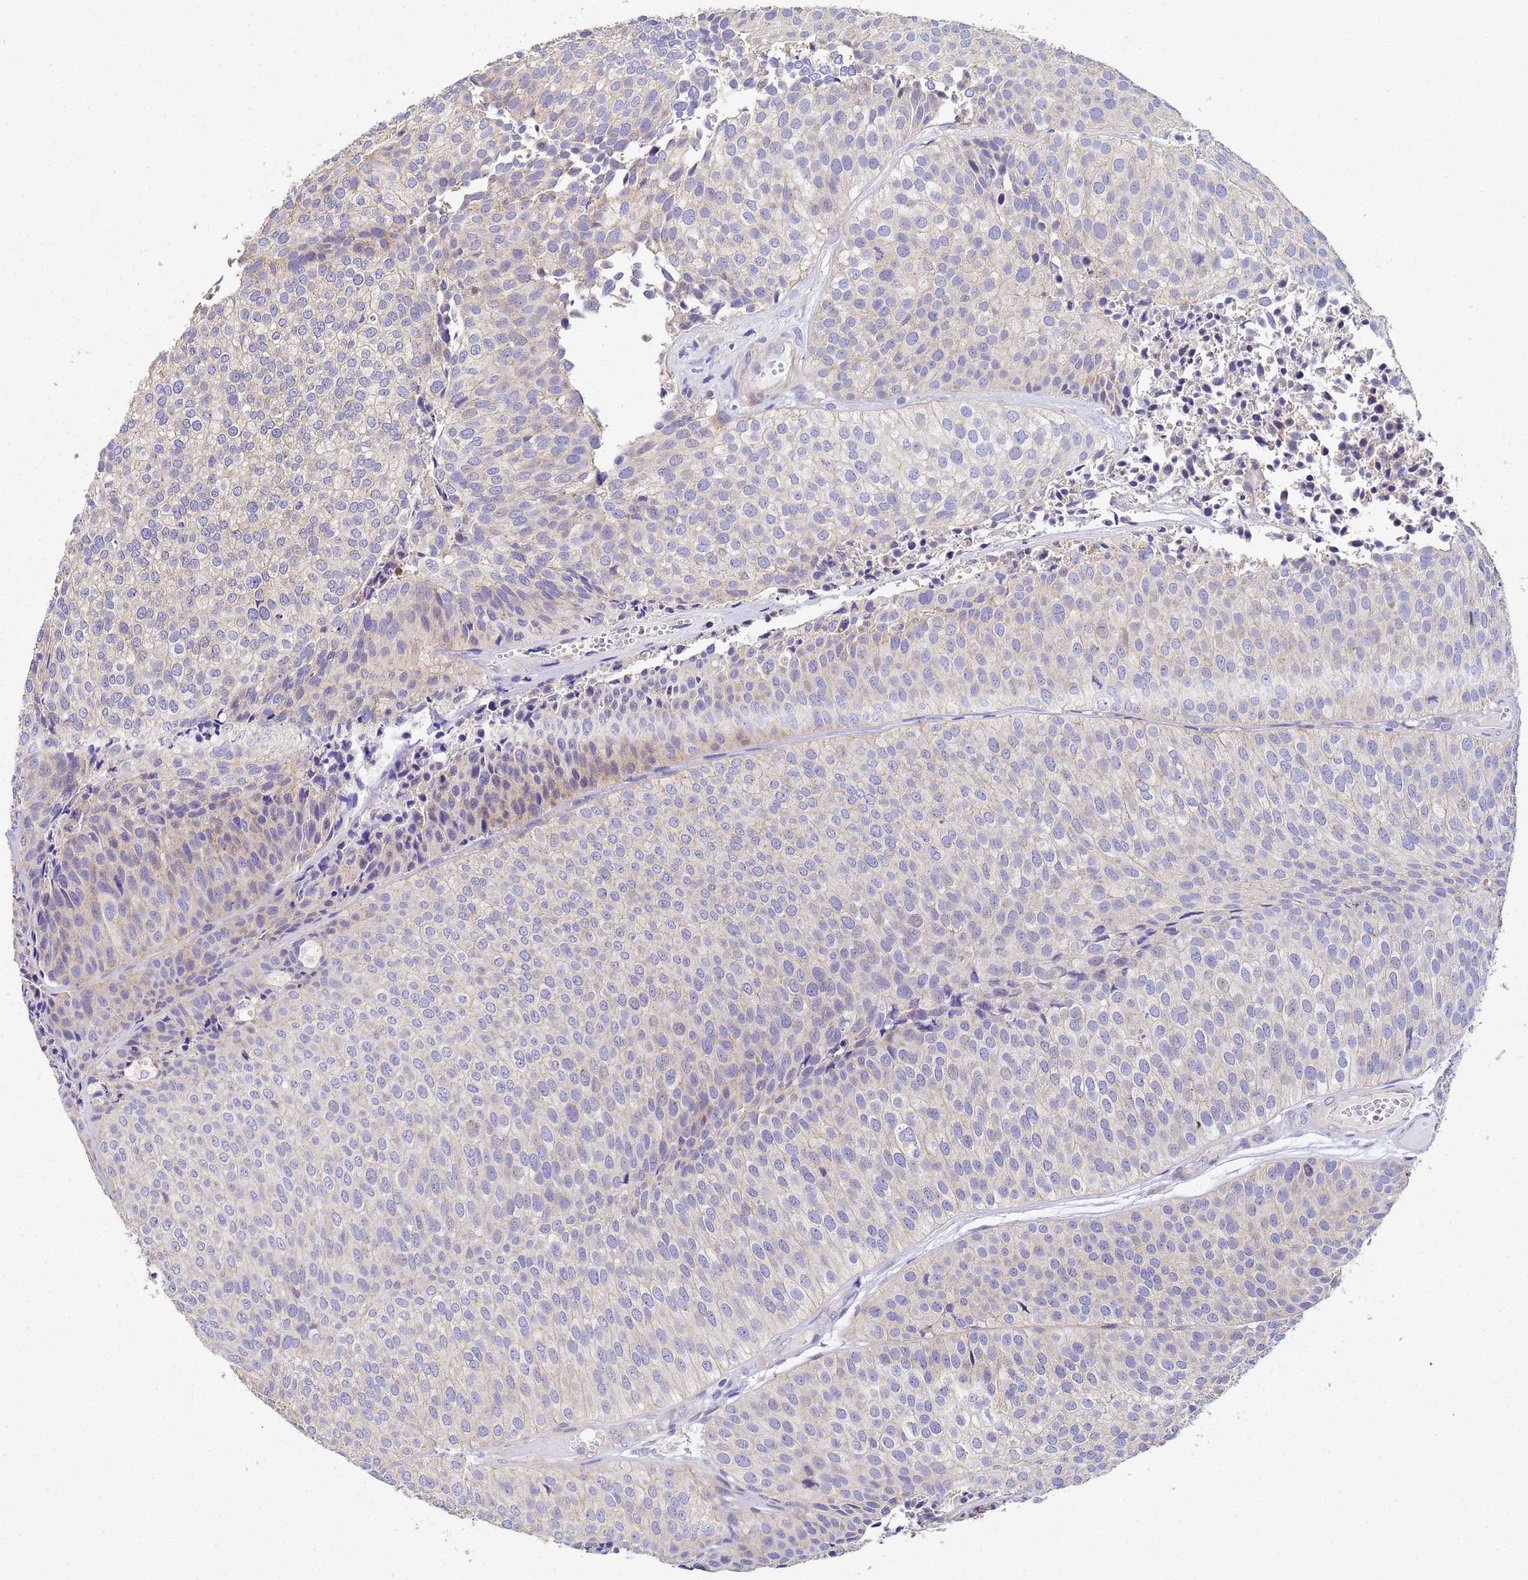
{"staining": {"intensity": "weak", "quantity": "<25%", "location": "cytoplasmic/membranous"}, "tissue": "urothelial cancer", "cell_type": "Tumor cells", "image_type": "cancer", "snomed": [{"axis": "morphology", "description": "Urothelial carcinoma, Low grade"}, {"axis": "topography", "description": "Urinary bladder"}], "caption": "Low-grade urothelial carcinoma was stained to show a protein in brown. There is no significant expression in tumor cells. Nuclei are stained in blue.", "gene": "CDC34", "patient": {"sex": "male", "age": 84}}